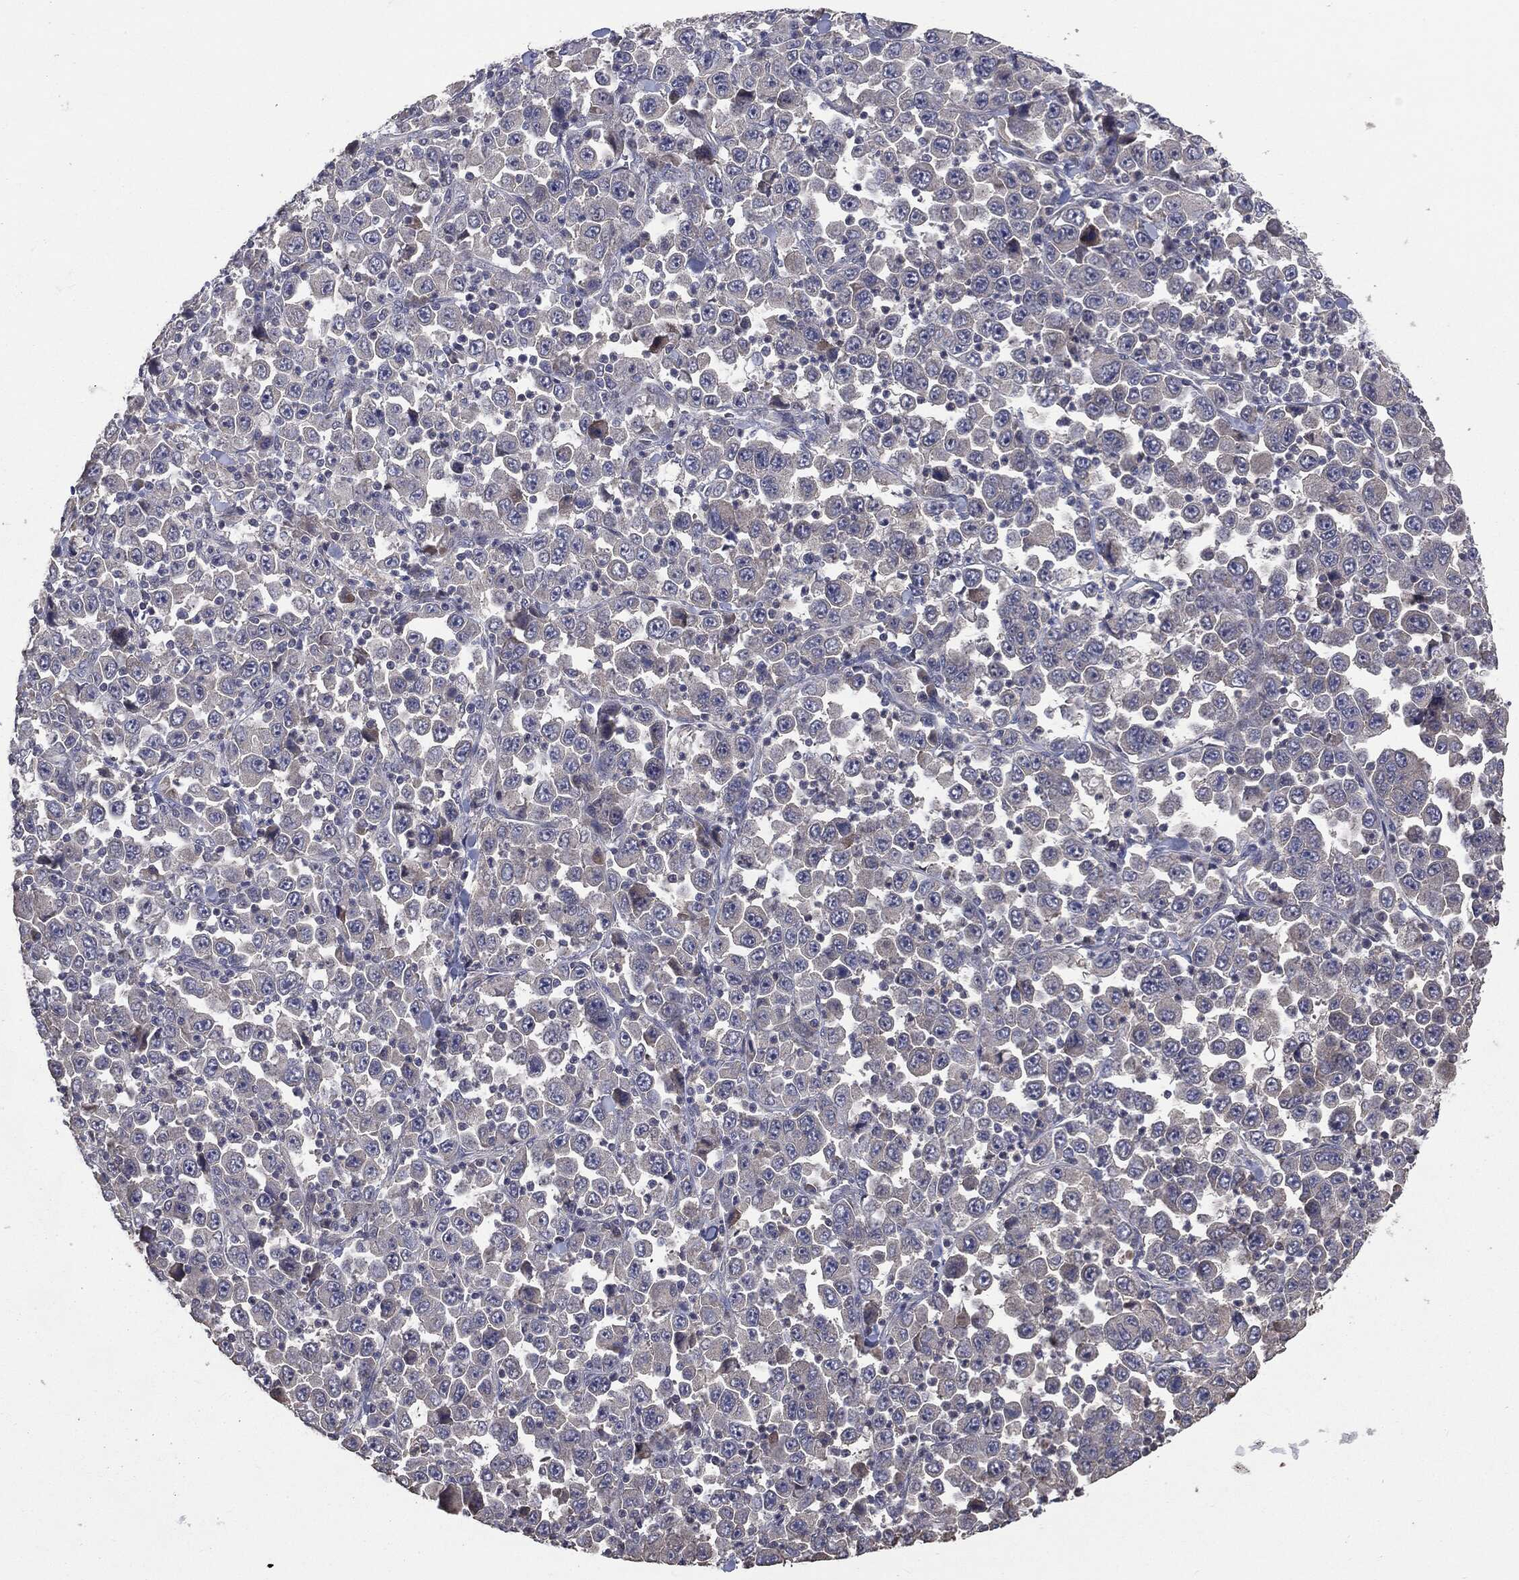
{"staining": {"intensity": "negative", "quantity": "none", "location": "none"}, "tissue": "stomach cancer", "cell_type": "Tumor cells", "image_type": "cancer", "snomed": [{"axis": "morphology", "description": "Normal tissue, NOS"}, {"axis": "morphology", "description": "Adenocarcinoma, NOS"}, {"axis": "topography", "description": "Stomach, upper"}, {"axis": "topography", "description": "Stomach"}], "caption": "Immunohistochemistry image of stomach cancer (adenocarcinoma) stained for a protein (brown), which reveals no expression in tumor cells.", "gene": "MTOR", "patient": {"sex": "male", "age": 59}}